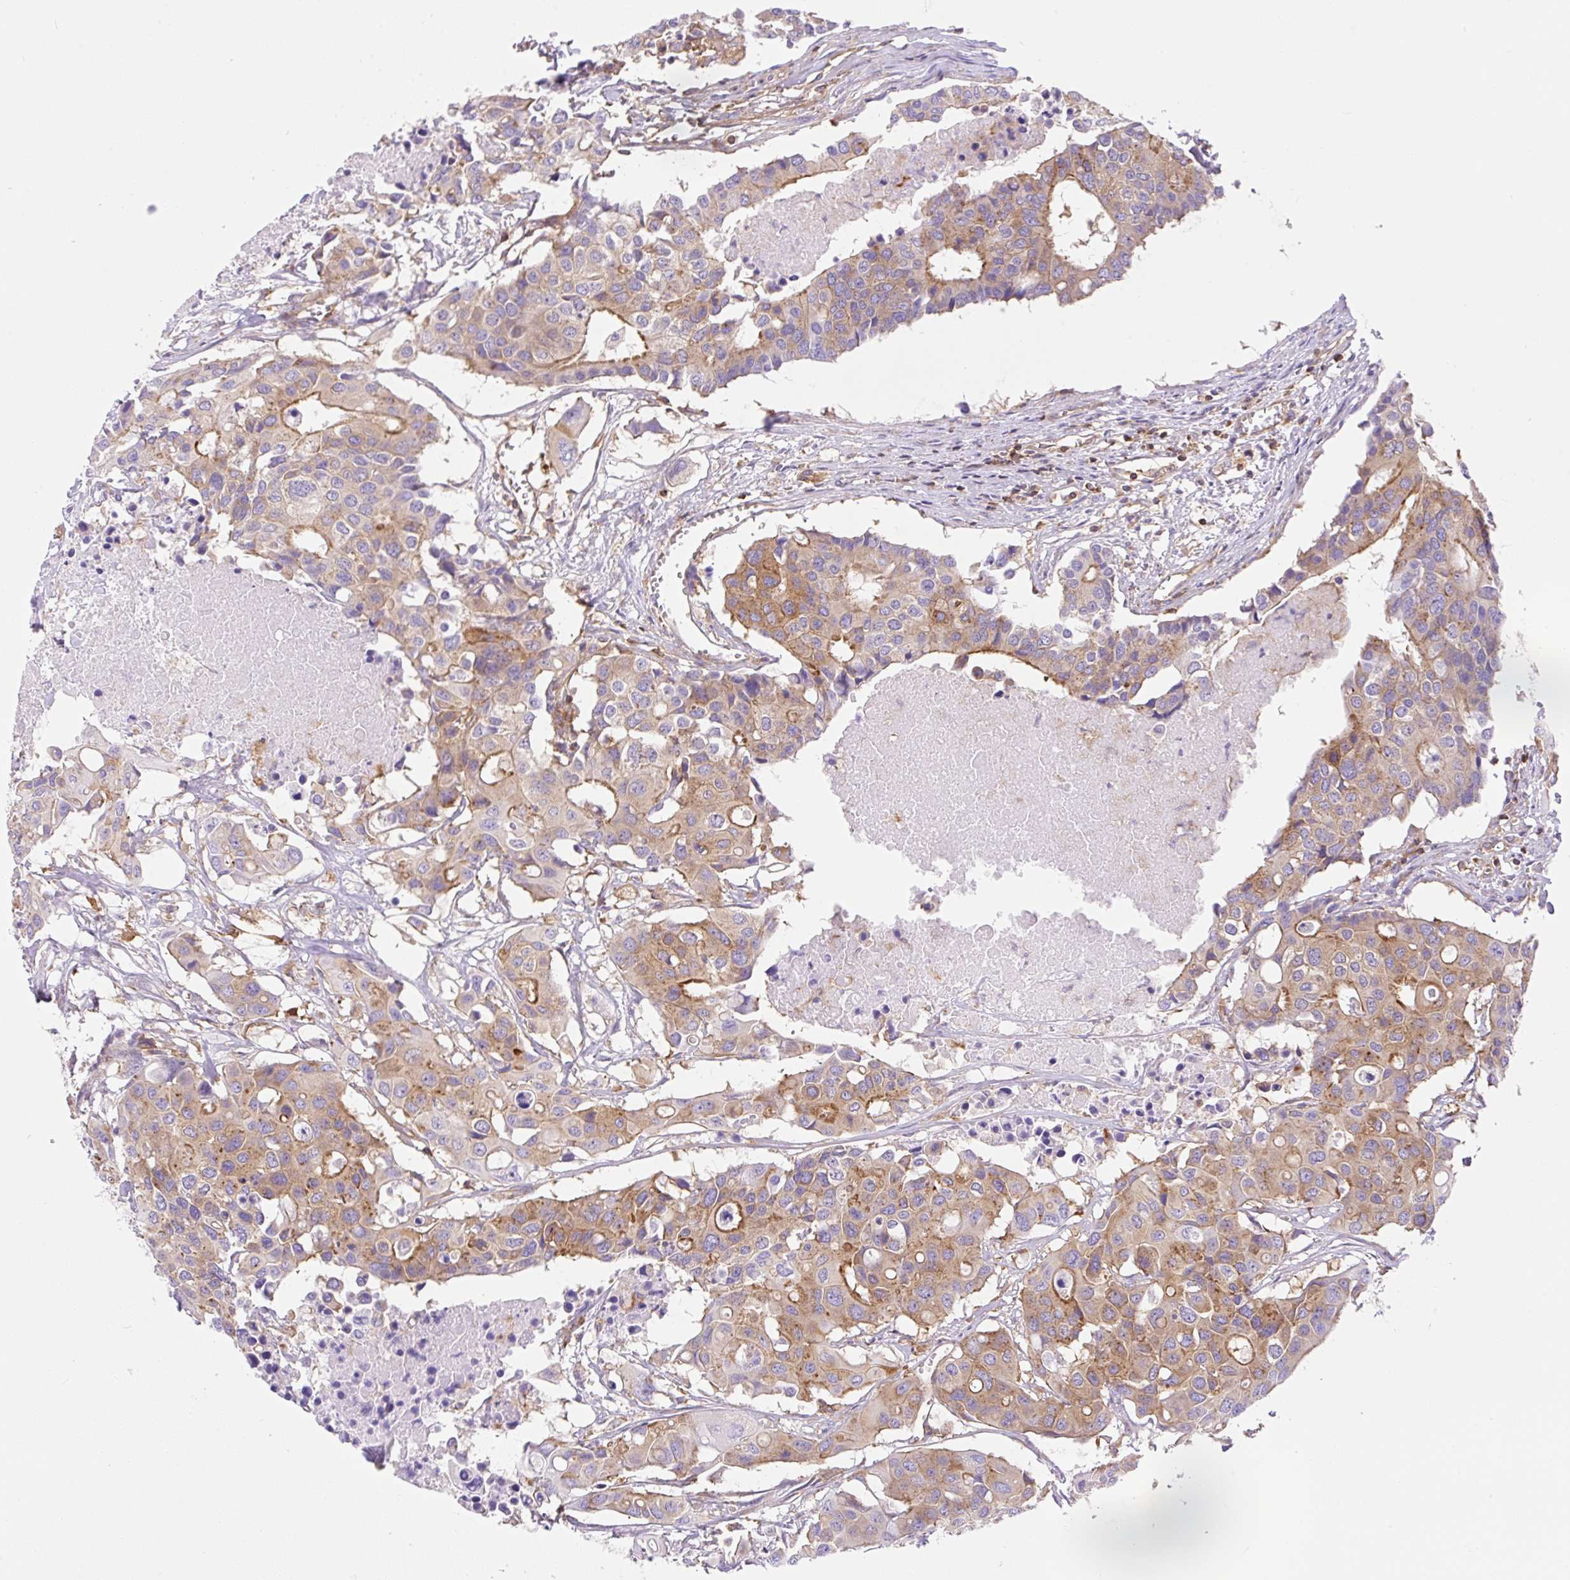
{"staining": {"intensity": "moderate", "quantity": "25%-75%", "location": "cytoplasmic/membranous"}, "tissue": "colorectal cancer", "cell_type": "Tumor cells", "image_type": "cancer", "snomed": [{"axis": "morphology", "description": "Adenocarcinoma, NOS"}, {"axis": "topography", "description": "Colon"}], "caption": "Human colorectal cancer (adenocarcinoma) stained with a brown dye reveals moderate cytoplasmic/membranous positive positivity in approximately 25%-75% of tumor cells.", "gene": "DNM2", "patient": {"sex": "male", "age": 77}}